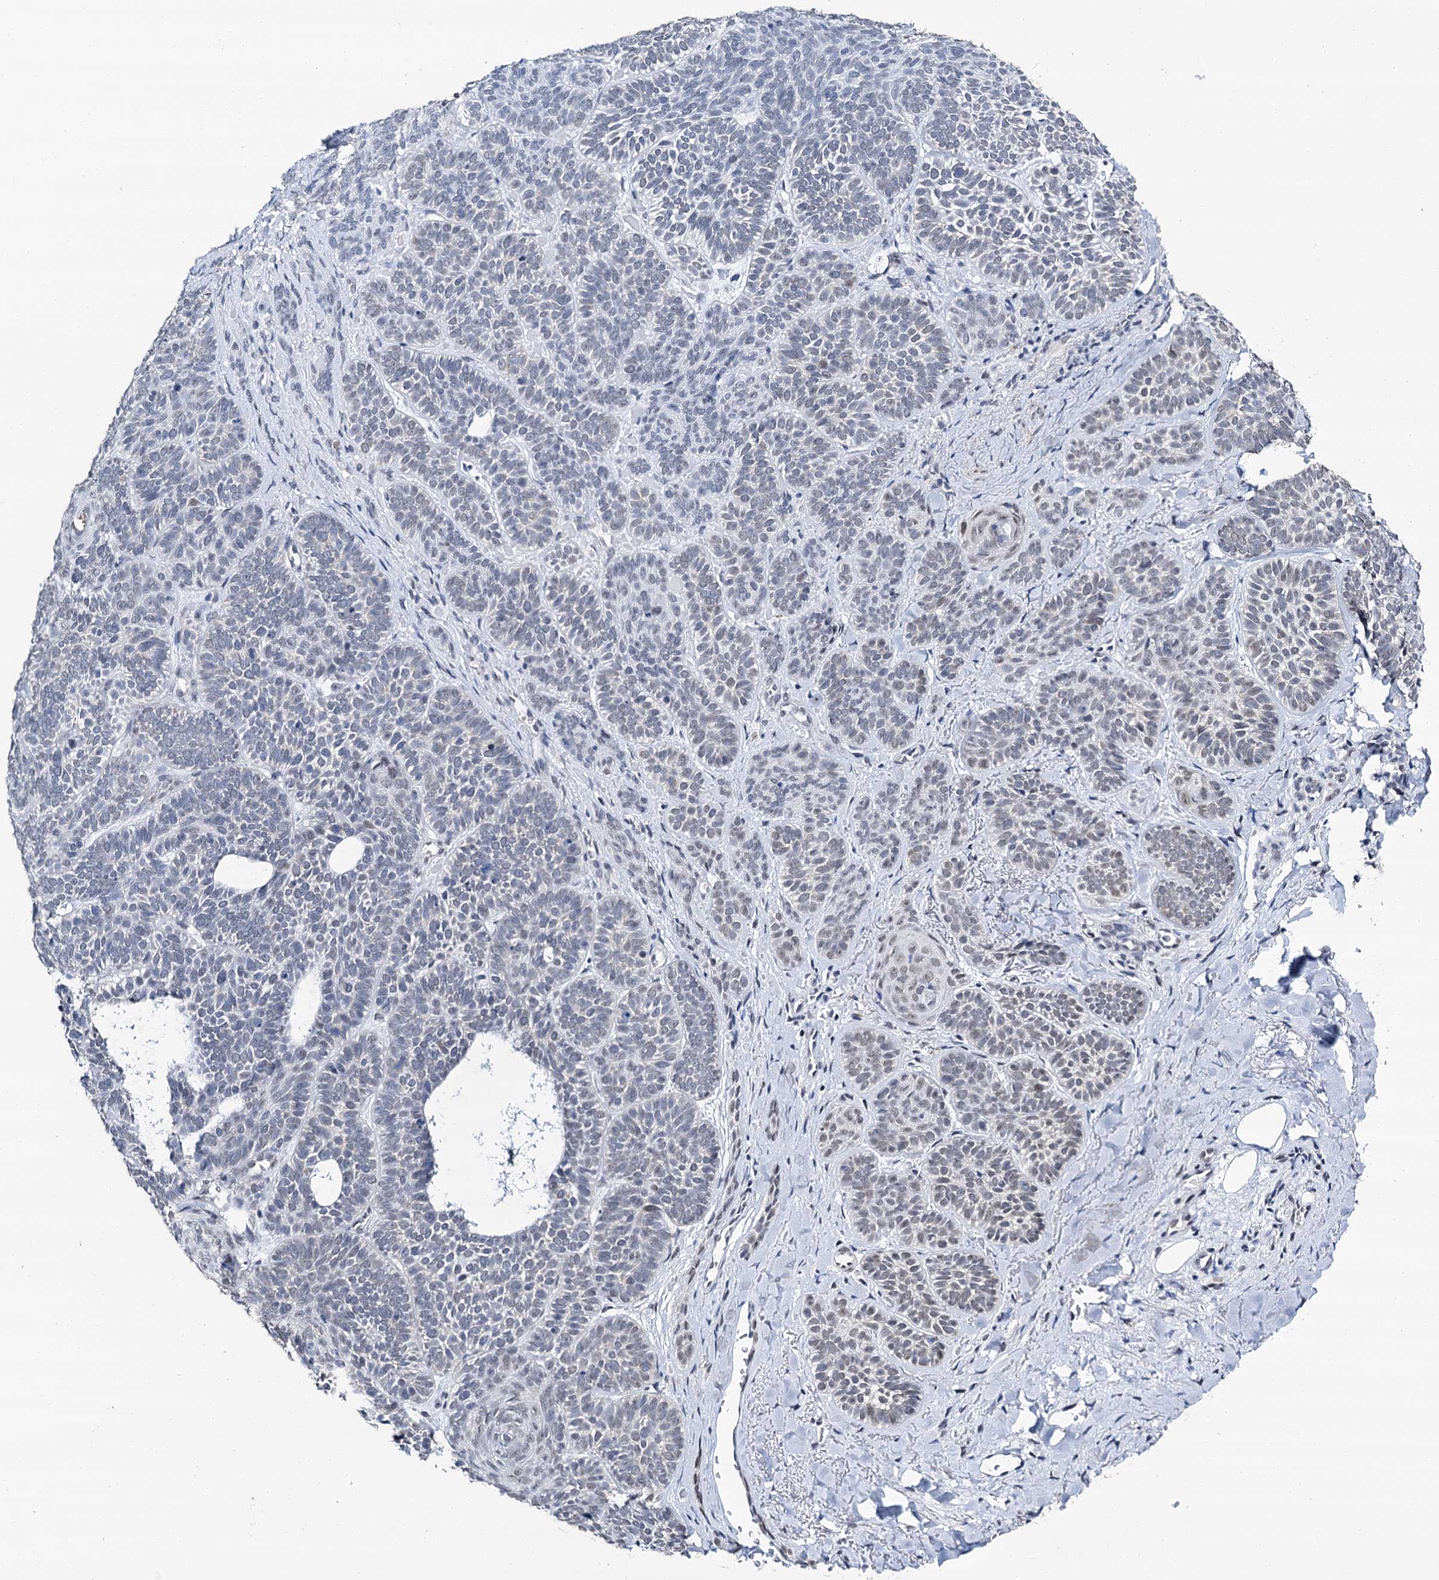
{"staining": {"intensity": "weak", "quantity": "<25%", "location": "nuclear"}, "tissue": "skin cancer", "cell_type": "Tumor cells", "image_type": "cancer", "snomed": [{"axis": "morphology", "description": "Basal cell carcinoma"}, {"axis": "topography", "description": "Skin"}], "caption": "The immunohistochemistry photomicrograph has no significant expression in tumor cells of skin basal cell carcinoma tissue.", "gene": "SPATS2", "patient": {"sex": "male", "age": 85}}